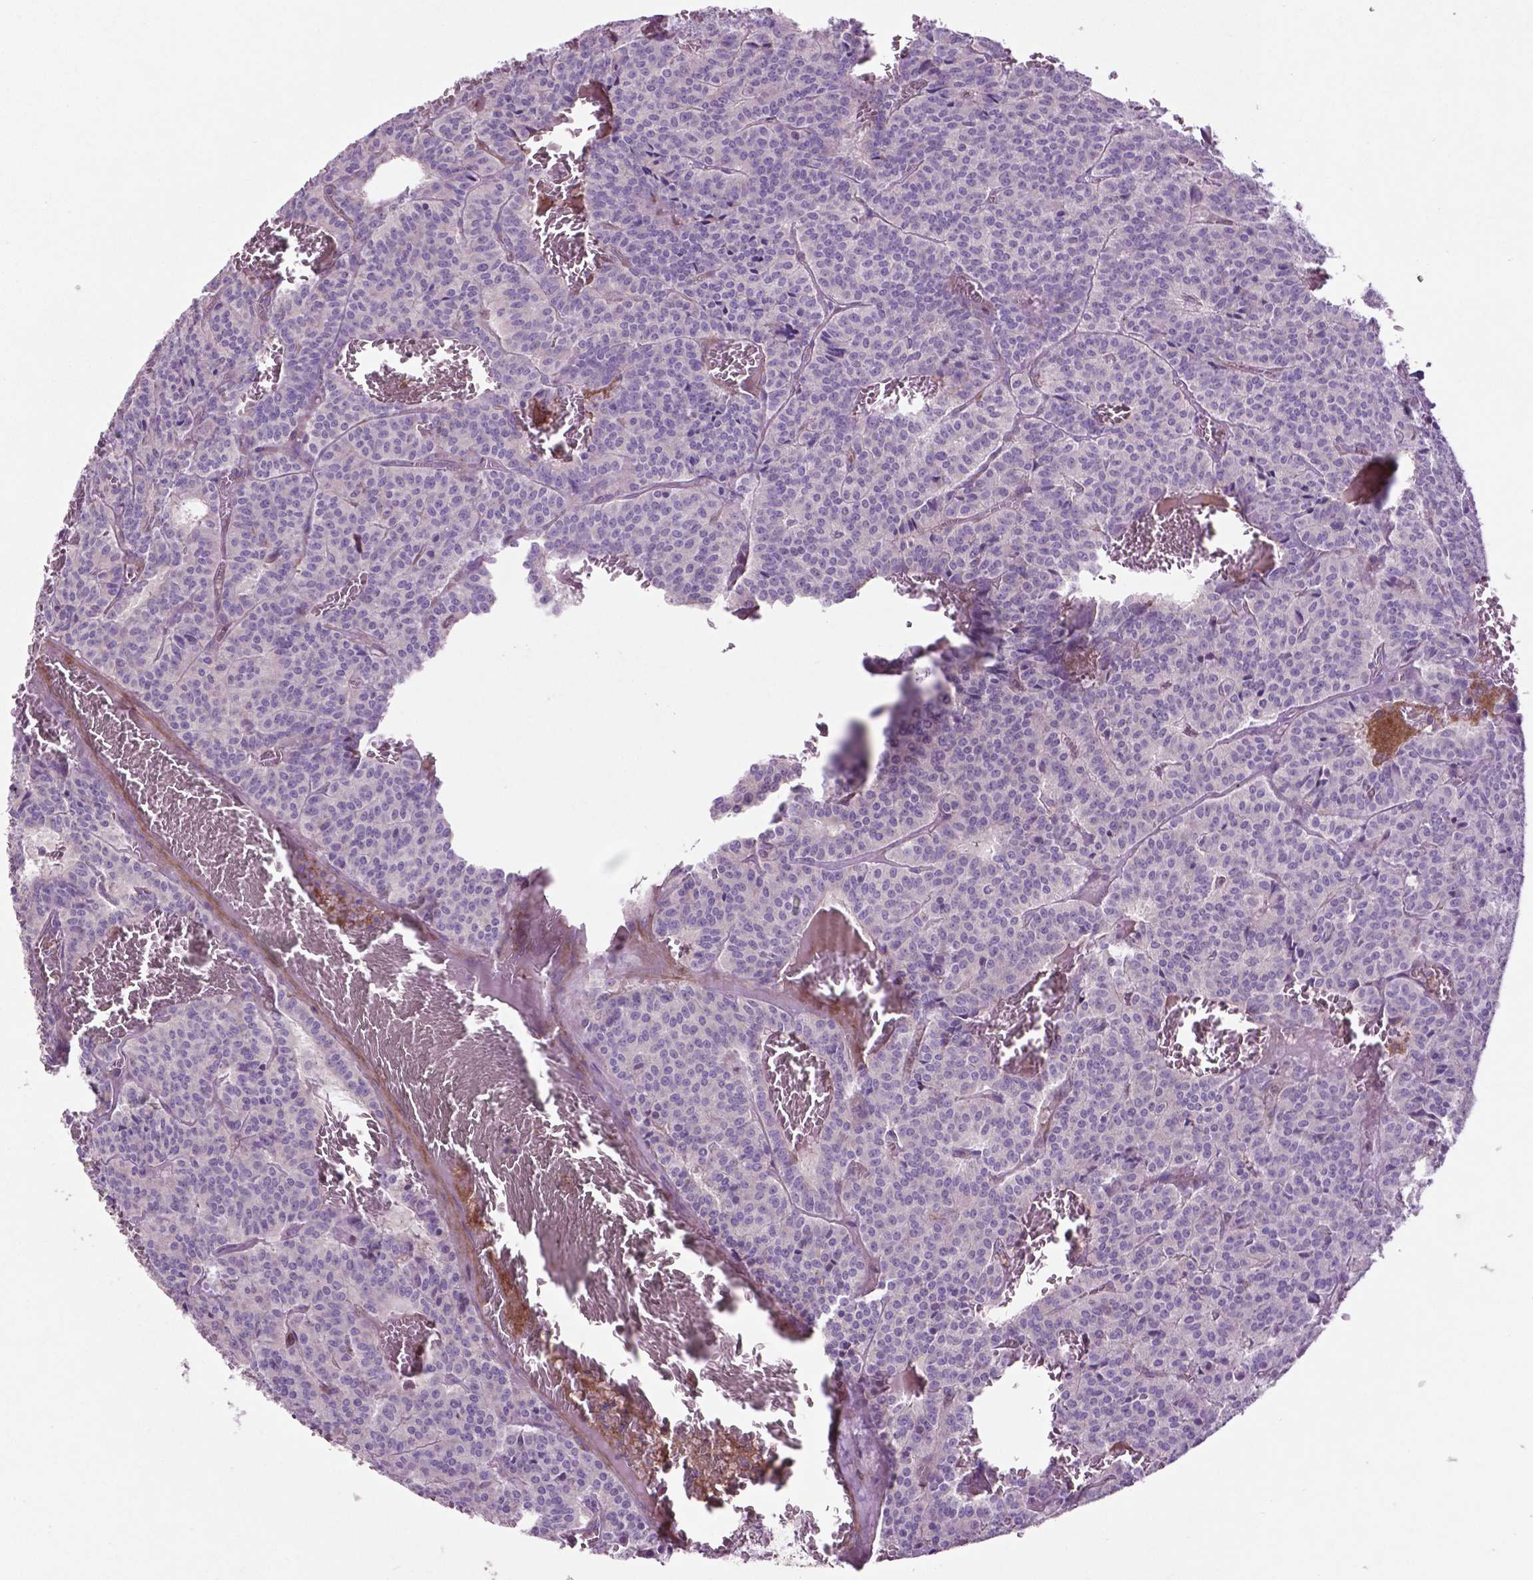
{"staining": {"intensity": "negative", "quantity": "none", "location": "none"}, "tissue": "carcinoid", "cell_type": "Tumor cells", "image_type": "cancer", "snomed": [{"axis": "morphology", "description": "Carcinoid, malignant, NOS"}, {"axis": "topography", "description": "Lung"}], "caption": "IHC micrograph of neoplastic tissue: carcinoid stained with DAB (3,3'-diaminobenzidine) shows no significant protein positivity in tumor cells. (Stains: DAB (3,3'-diaminobenzidine) immunohistochemistry with hematoxylin counter stain, Microscopy: brightfield microscopy at high magnification).", "gene": "BMP4", "patient": {"sex": "male", "age": 70}}